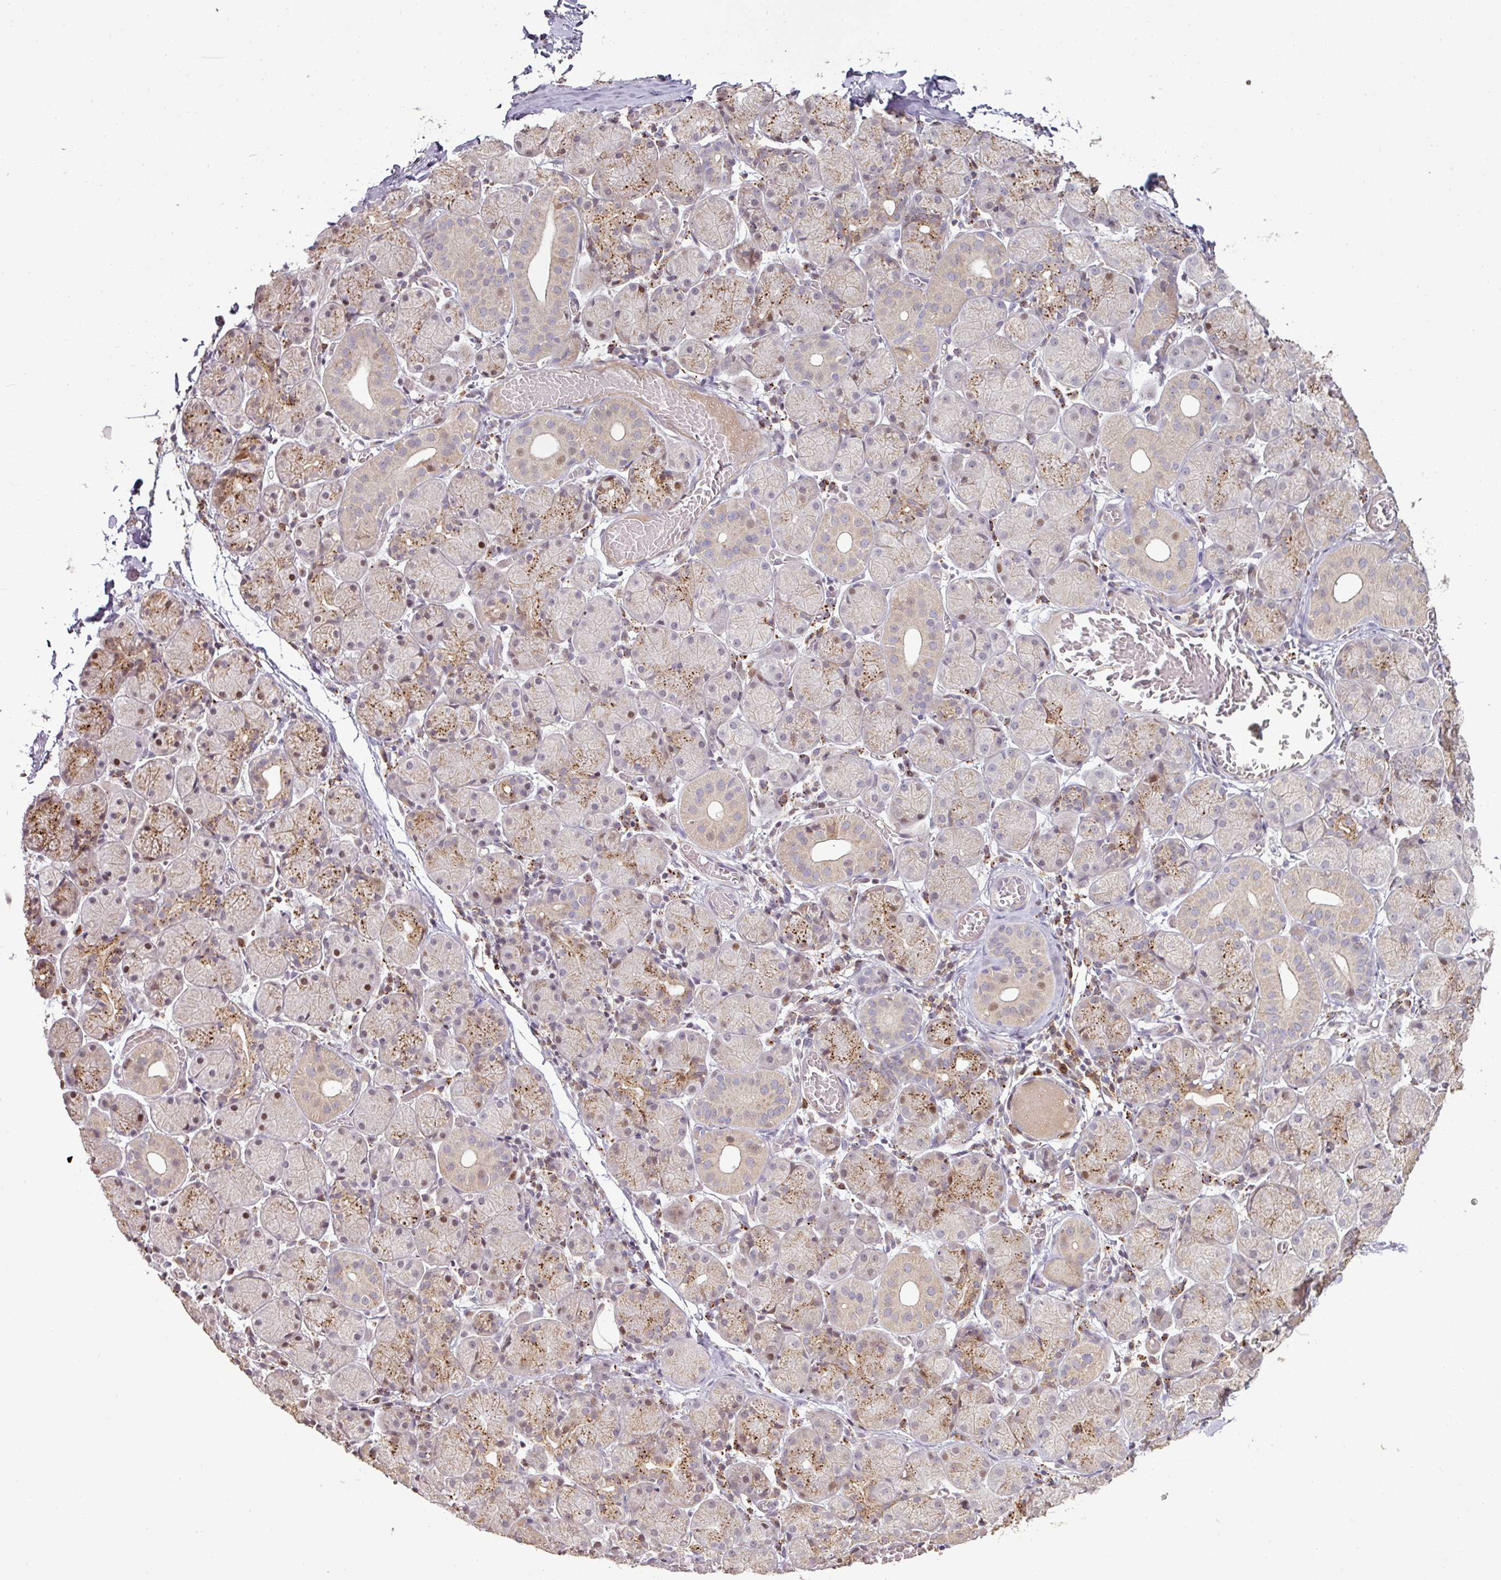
{"staining": {"intensity": "moderate", "quantity": "25%-75%", "location": "cytoplasmic/membranous"}, "tissue": "salivary gland", "cell_type": "Glandular cells", "image_type": "normal", "snomed": [{"axis": "morphology", "description": "Normal tissue, NOS"}, {"axis": "topography", "description": "Salivary gland"}], "caption": "A medium amount of moderate cytoplasmic/membranous positivity is seen in approximately 25%-75% of glandular cells in benign salivary gland.", "gene": "CXCR5", "patient": {"sex": "female", "age": 24}}